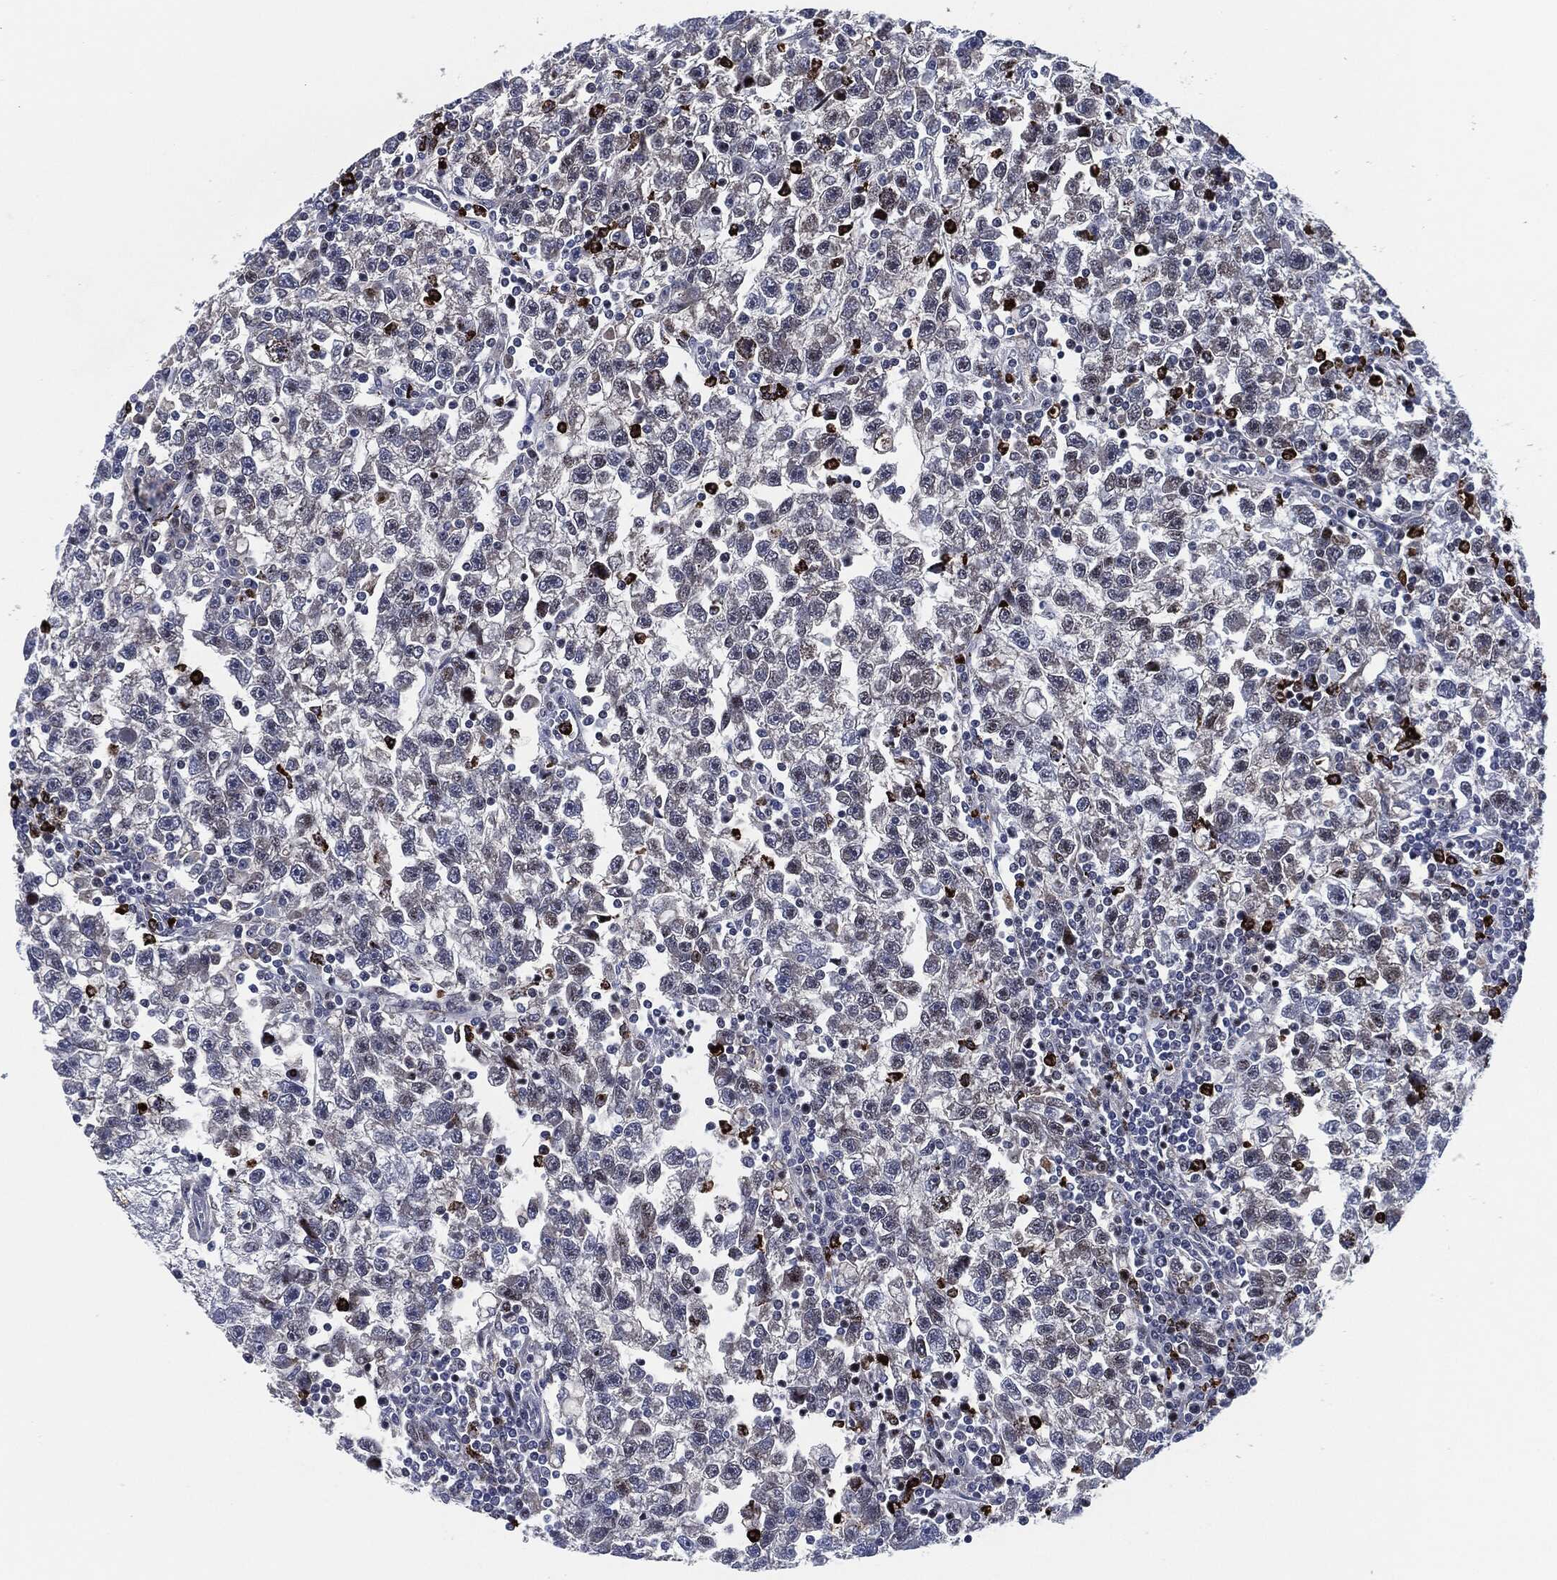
{"staining": {"intensity": "negative", "quantity": "none", "location": "none"}, "tissue": "testis cancer", "cell_type": "Tumor cells", "image_type": "cancer", "snomed": [{"axis": "morphology", "description": "Seminoma, NOS"}, {"axis": "topography", "description": "Testis"}], "caption": "DAB (3,3'-diaminobenzidine) immunohistochemical staining of testis seminoma exhibits no significant staining in tumor cells. Nuclei are stained in blue.", "gene": "MPO", "patient": {"sex": "male", "age": 47}}